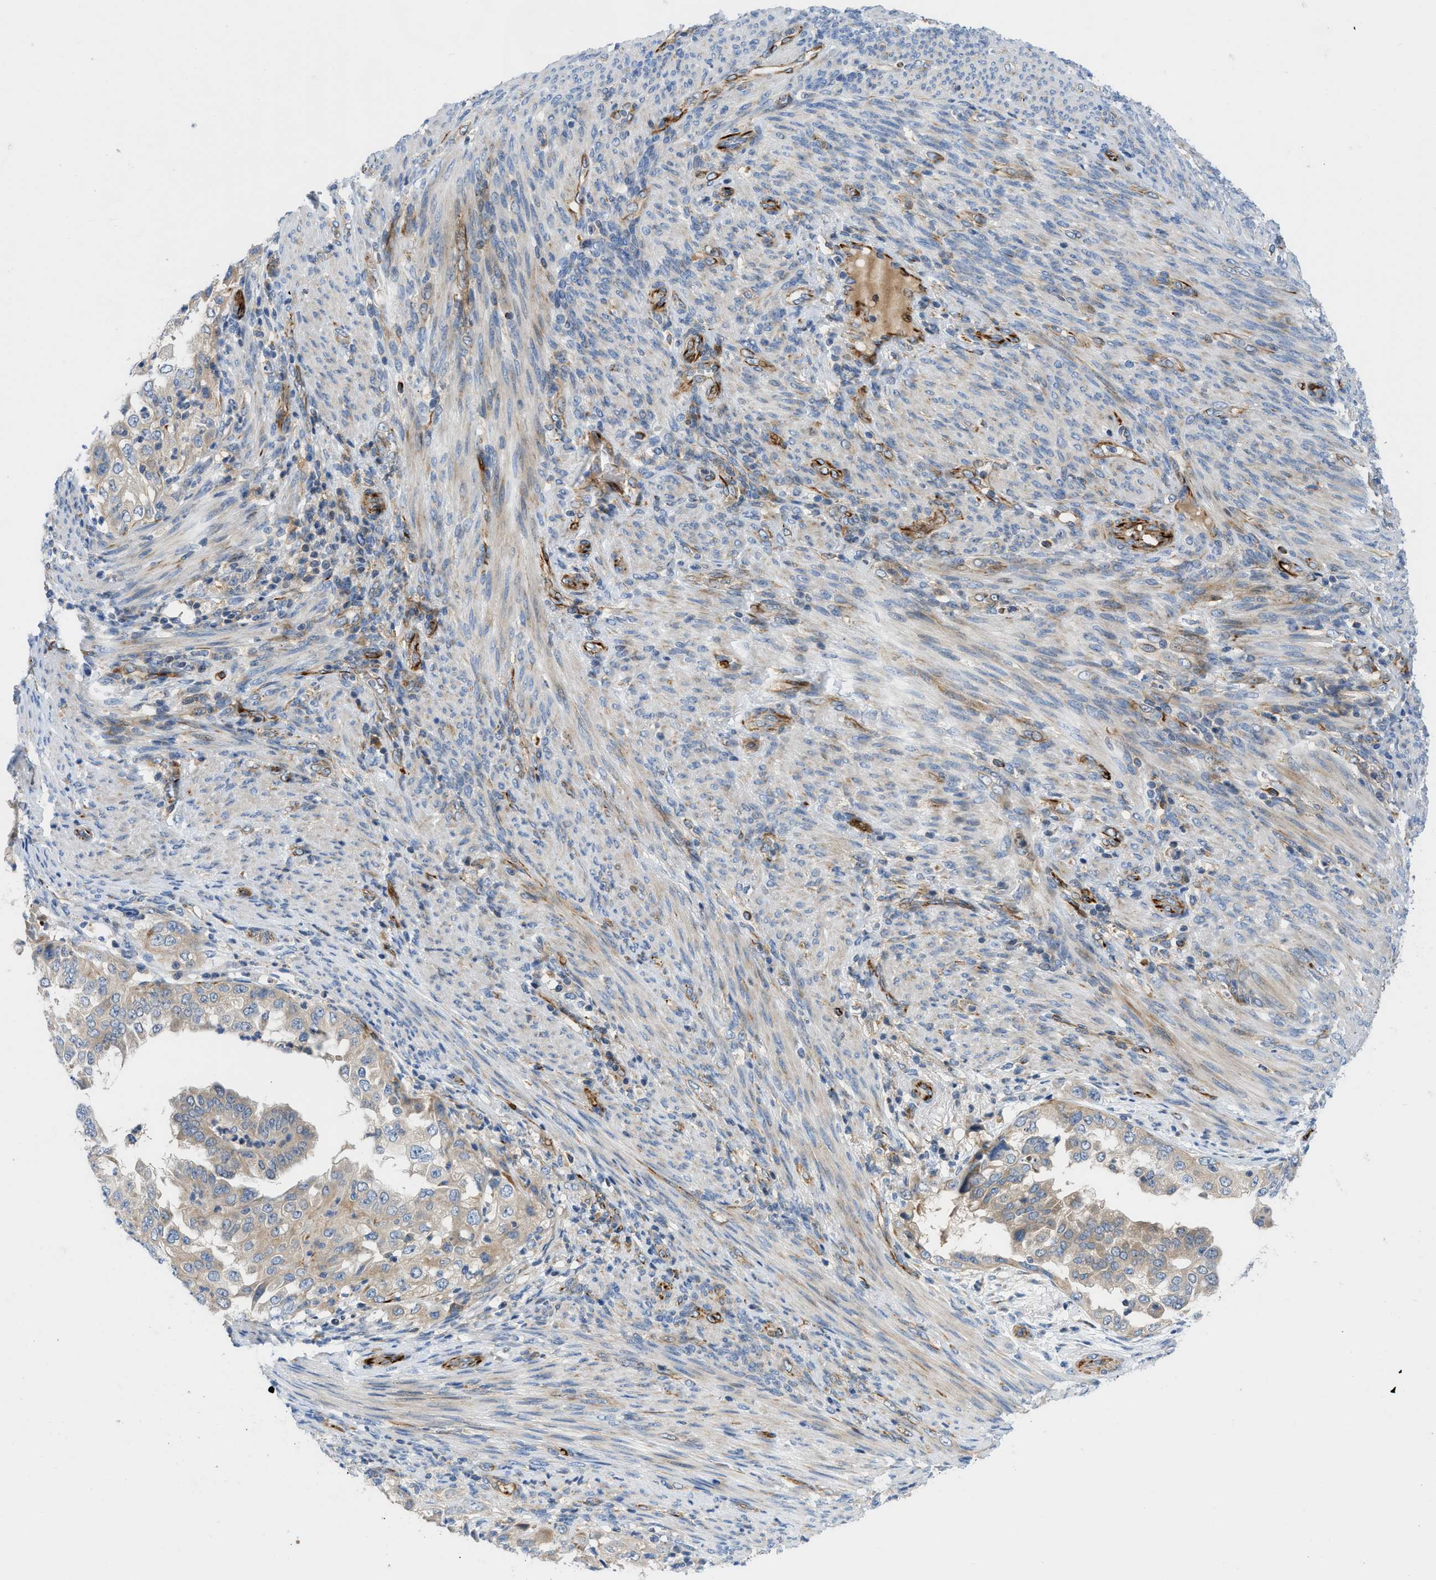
{"staining": {"intensity": "weak", "quantity": "25%-75%", "location": "cytoplasmic/membranous"}, "tissue": "endometrial cancer", "cell_type": "Tumor cells", "image_type": "cancer", "snomed": [{"axis": "morphology", "description": "Adenocarcinoma, NOS"}, {"axis": "topography", "description": "Endometrium"}], "caption": "Tumor cells show low levels of weak cytoplasmic/membranous positivity in about 25%-75% of cells in human endometrial cancer (adenocarcinoma).", "gene": "ZNF831", "patient": {"sex": "female", "age": 85}}